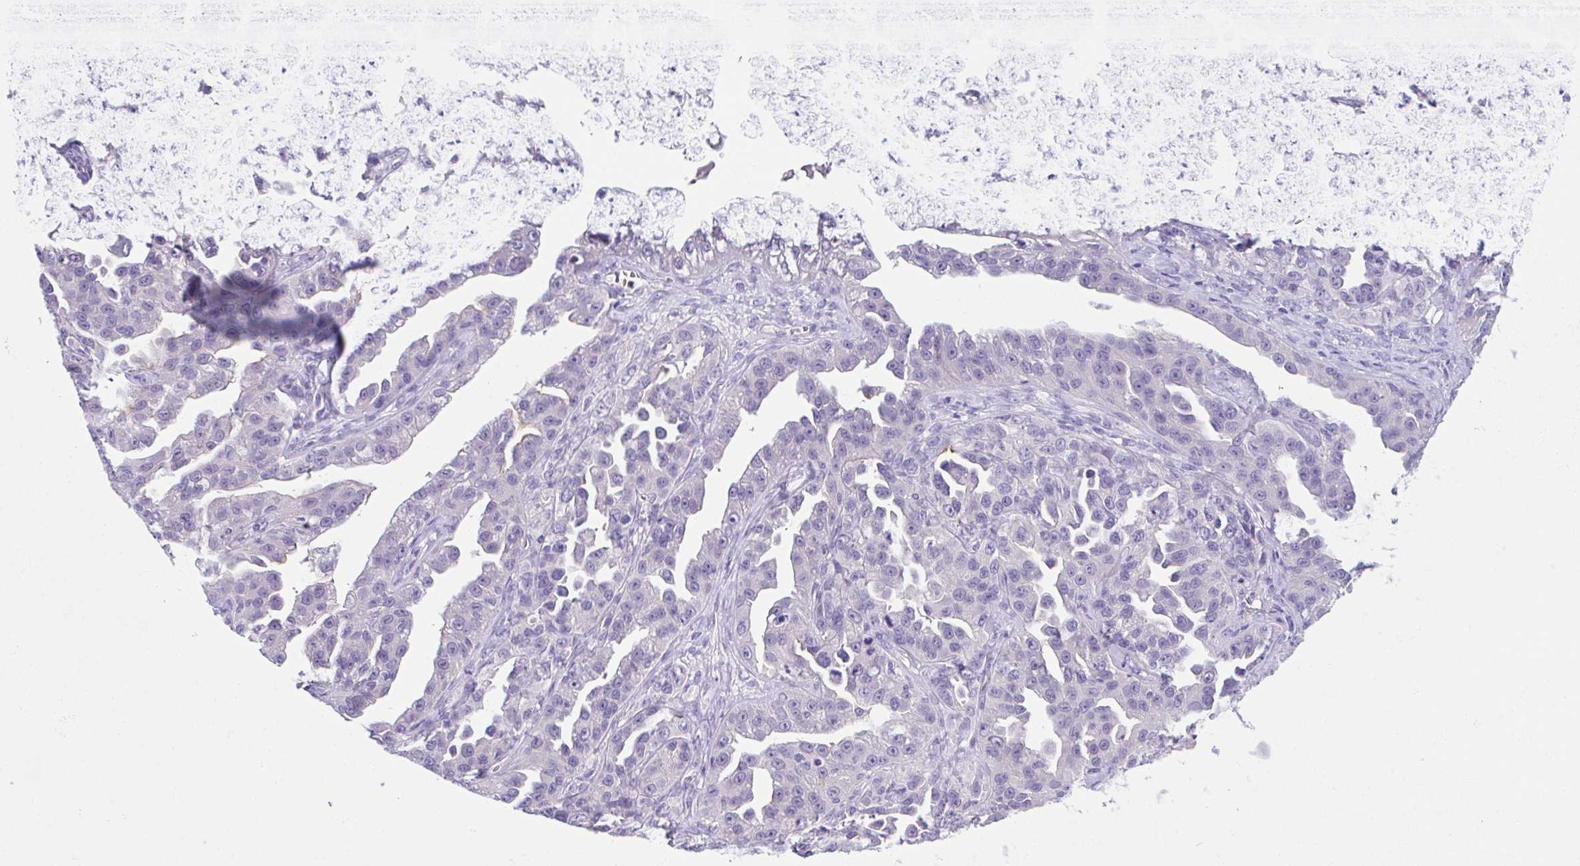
{"staining": {"intensity": "negative", "quantity": "none", "location": "none"}, "tissue": "ovarian cancer", "cell_type": "Tumor cells", "image_type": "cancer", "snomed": [{"axis": "morphology", "description": "Cystadenocarcinoma, serous, NOS"}, {"axis": "topography", "description": "Ovary"}], "caption": "DAB (3,3'-diaminobenzidine) immunohistochemical staining of human ovarian serous cystadenocarcinoma demonstrates no significant expression in tumor cells.", "gene": "HACD4", "patient": {"sex": "female", "age": 75}}